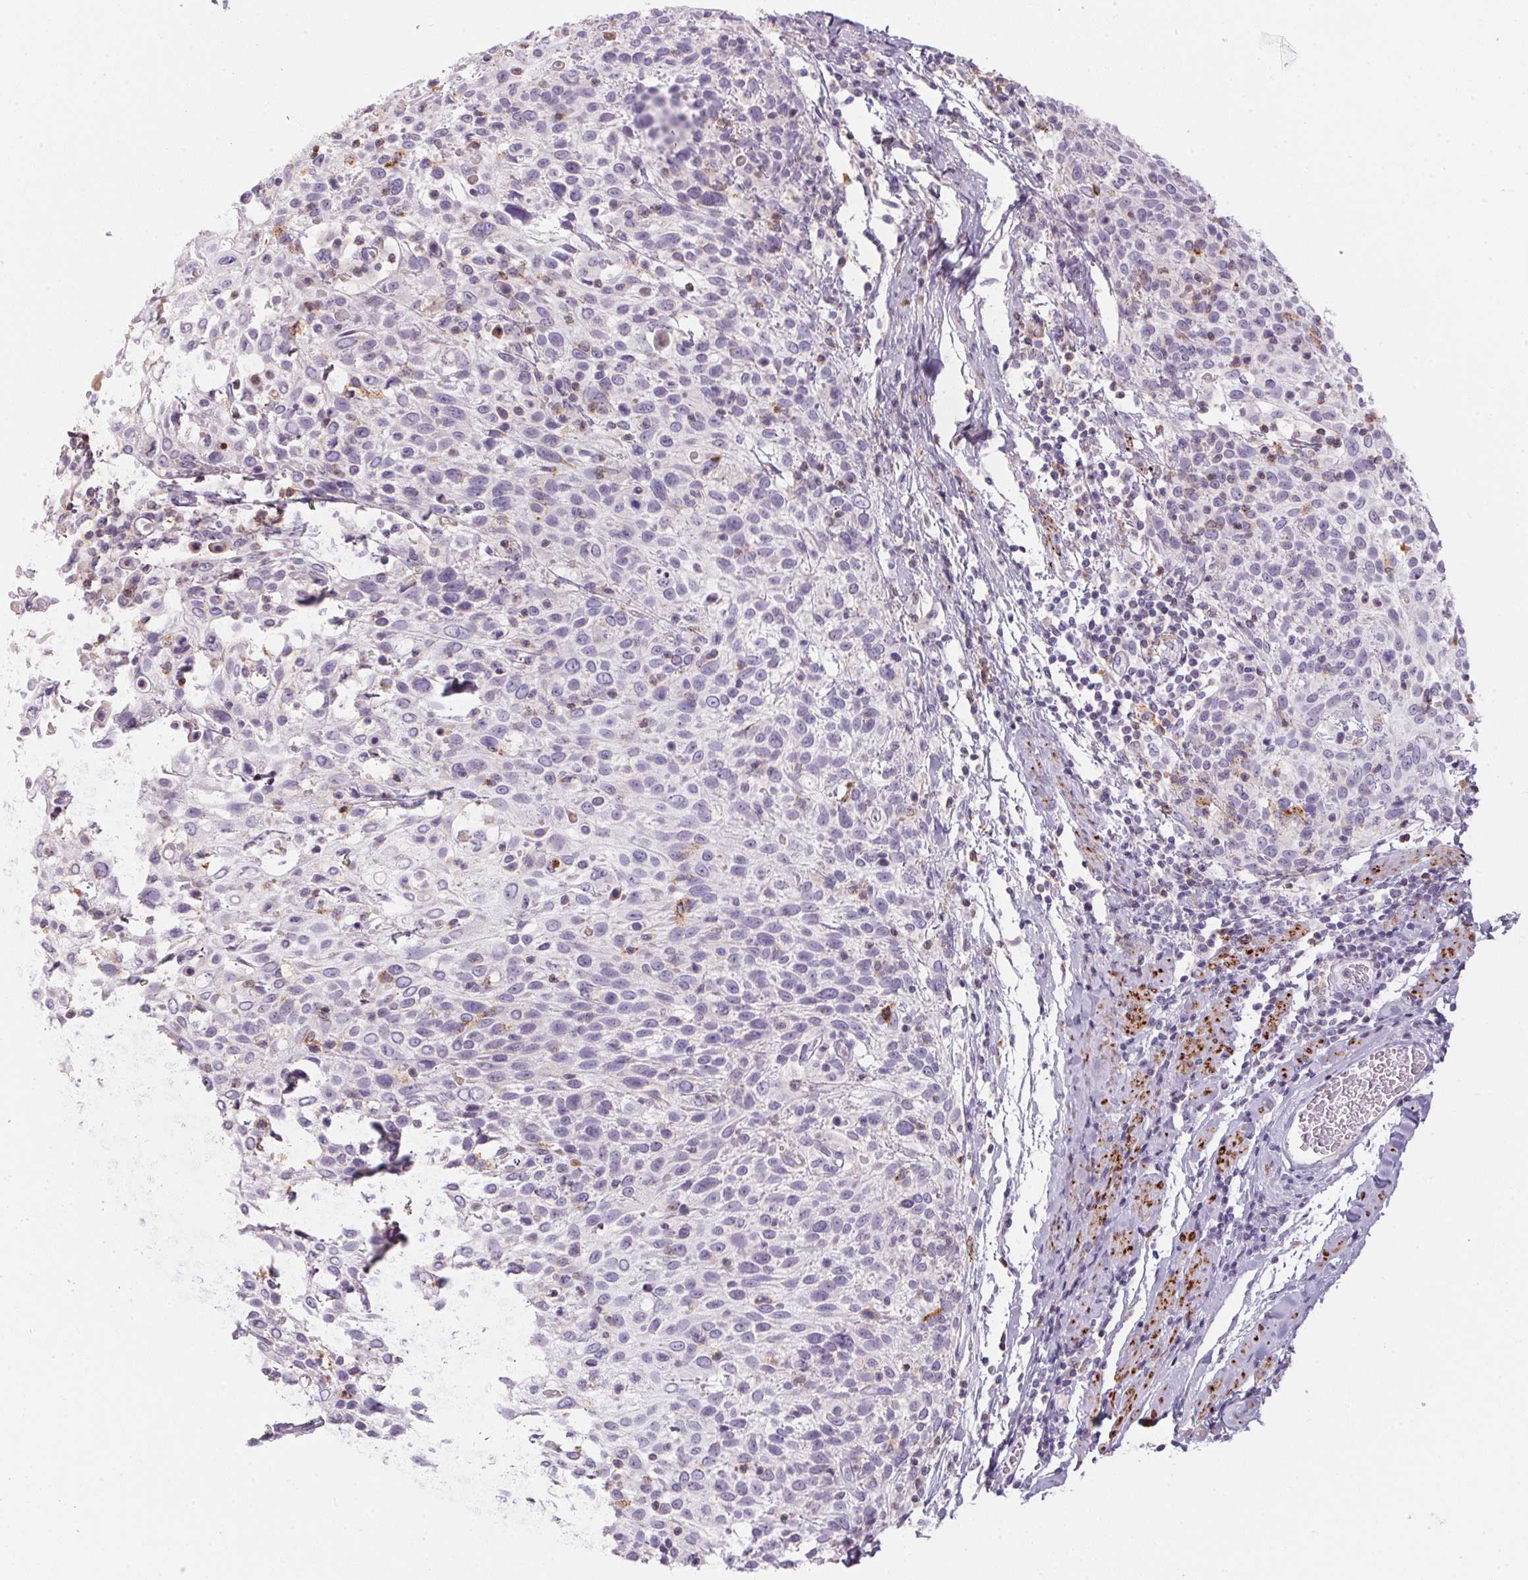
{"staining": {"intensity": "negative", "quantity": "none", "location": "none"}, "tissue": "cervical cancer", "cell_type": "Tumor cells", "image_type": "cancer", "snomed": [{"axis": "morphology", "description": "Squamous cell carcinoma, NOS"}, {"axis": "topography", "description": "Cervix"}], "caption": "Immunohistochemistry (IHC) of human cervical cancer displays no staining in tumor cells.", "gene": "ECPAS", "patient": {"sex": "female", "age": 61}}